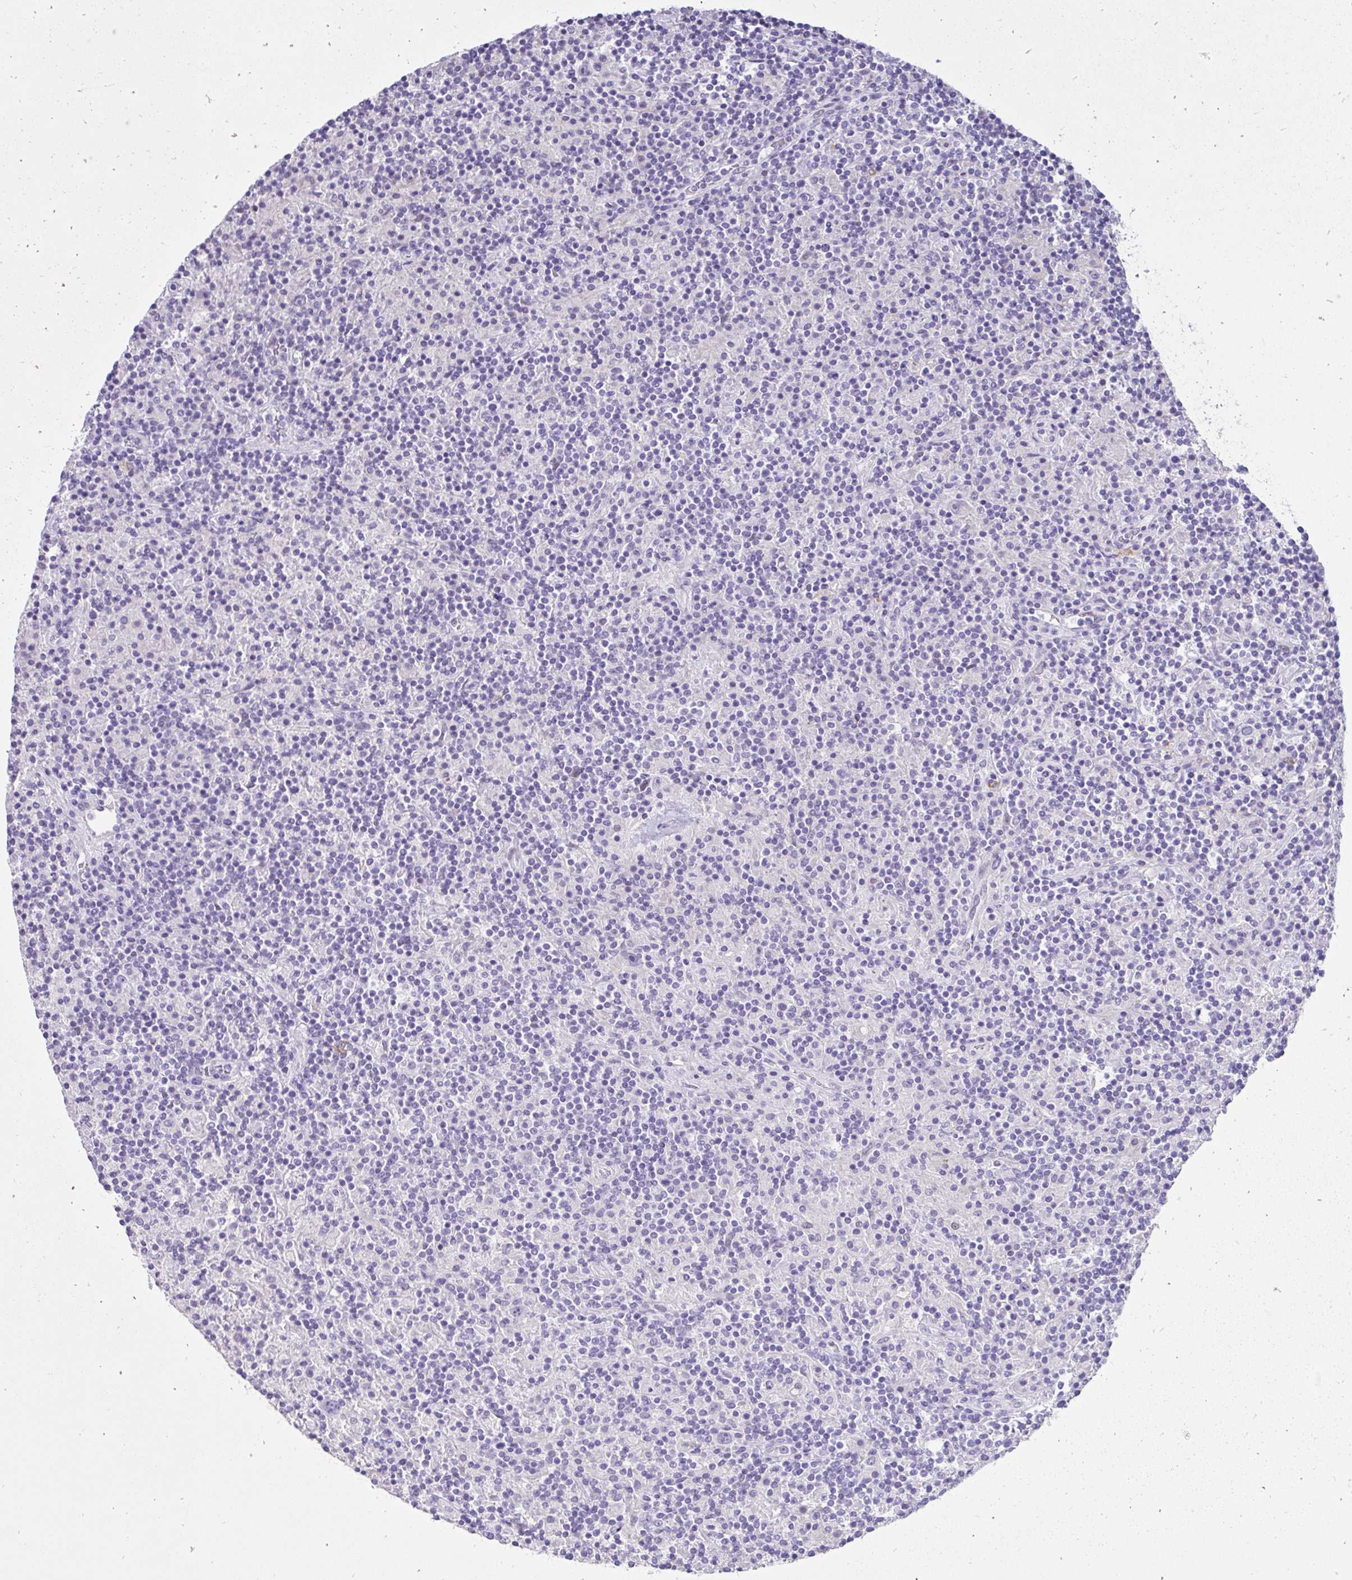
{"staining": {"intensity": "negative", "quantity": "none", "location": "none"}, "tissue": "lymphoma", "cell_type": "Tumor cells", "image_type": "cancer", "snomed": [{"axis": "morphology", "description": "Hodgkin's disease, NOS"}, {"axis": "topography", "description": "Lymph node"}], "caption": "DAB (3,3'-diaminobenzidine) immunohistochemical staining of human lymphoma displays no significant expression in tumor cells. (DAB (3,3'-diaminobenzidine) IHC visualized using brightfield microscopy, high magnification).", "gene": "NHLH2", "patient": {"sex": "male", "age": 70}}